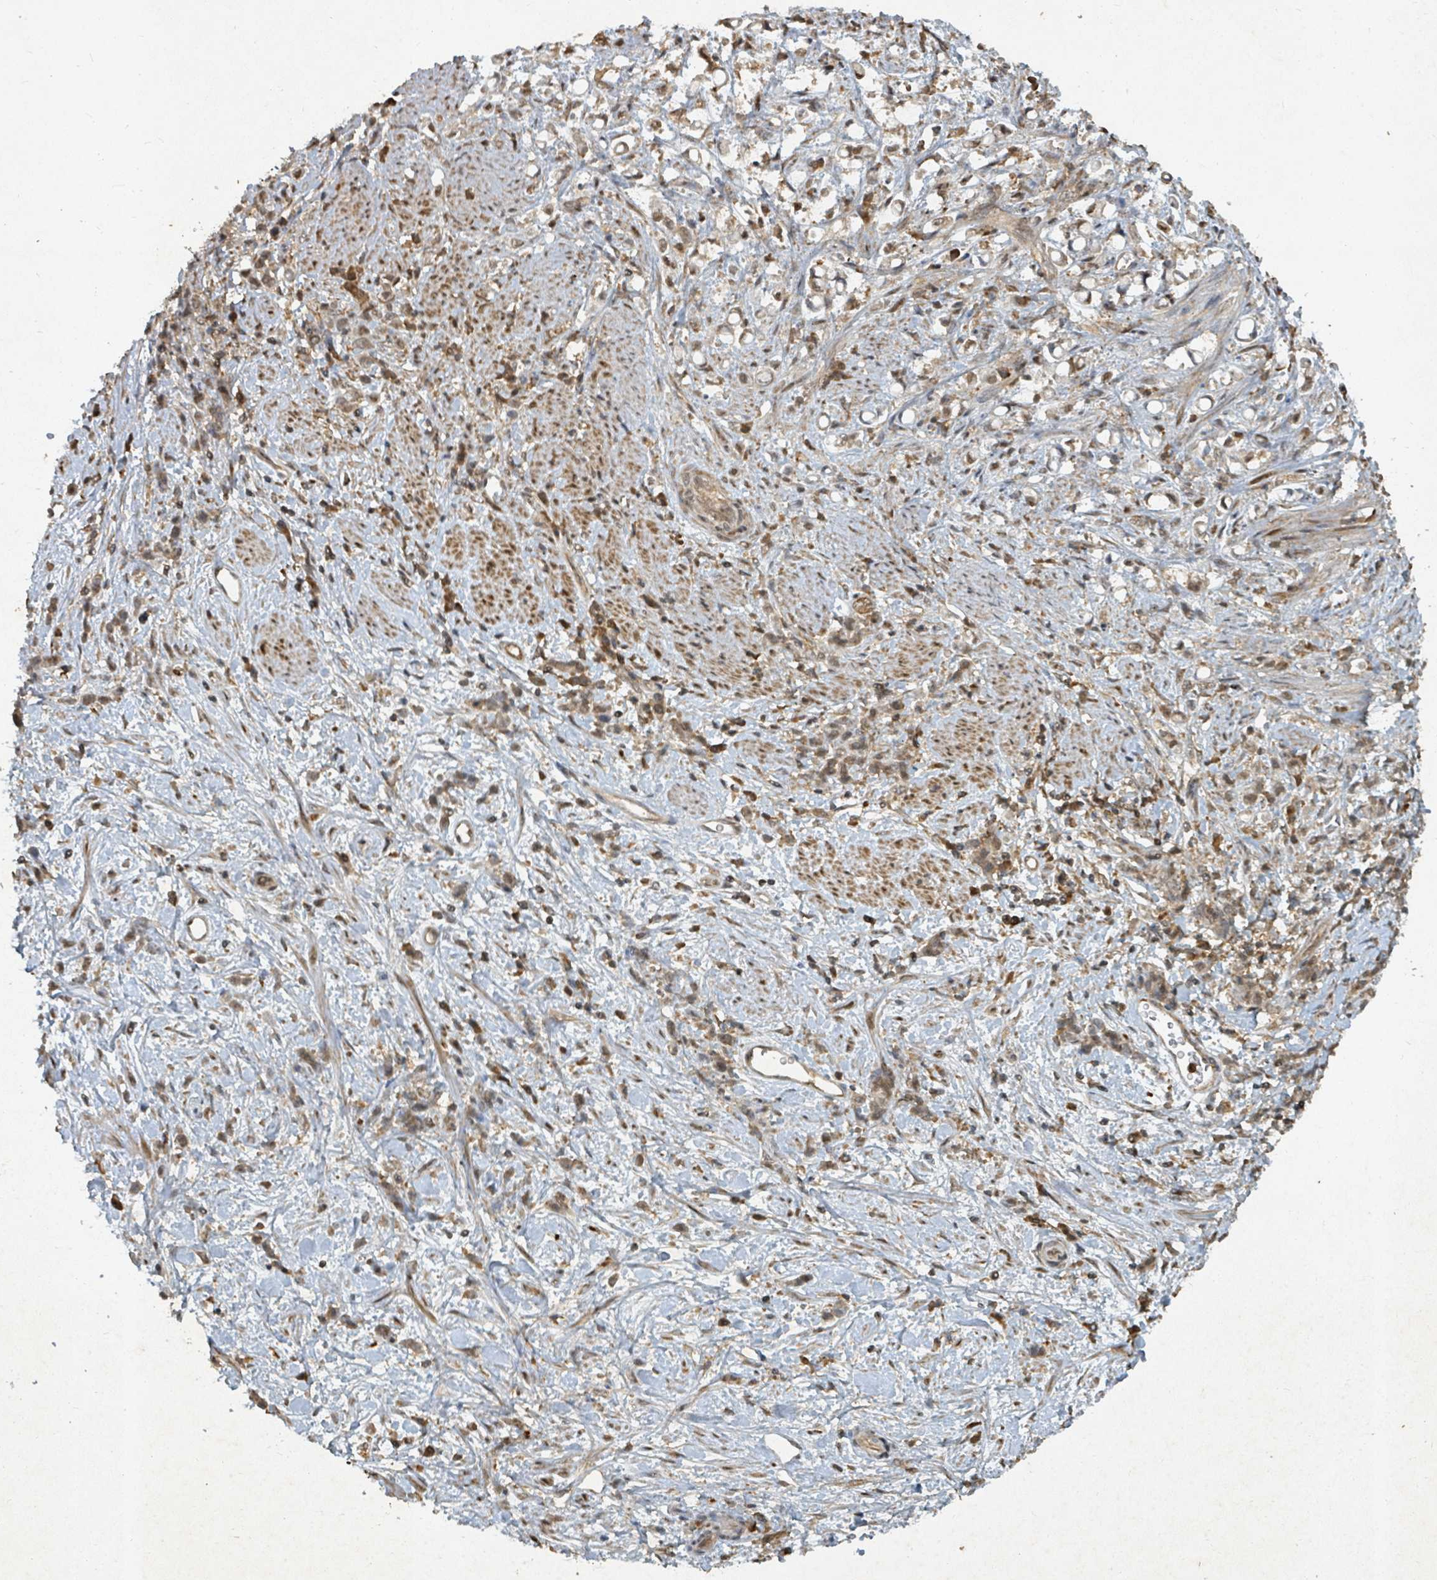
{"staining": {"intensity": "moderate", "quantity": "25%-75%", "location": "nuclear"}, "tissue": "stomach cancer", "cell_type": "Tumor cells", "image_type": "cancer", "snomed": [{"axis": "morphology", "description": "Adenocarcinoma, NOS"}, {"axis": "topography", "description": "Stomach"}], "caption": "The image displays immunohistochemical staining of stomach cancer (adenocarcinoma). There is moderate nuclear staining is seen in about 25%-75% of tumor cells. The protein is shown in brown color, while the nuclei are stained blue.", "gene": "KDM4E", "patient": {"sex": "female", "age": 60}}